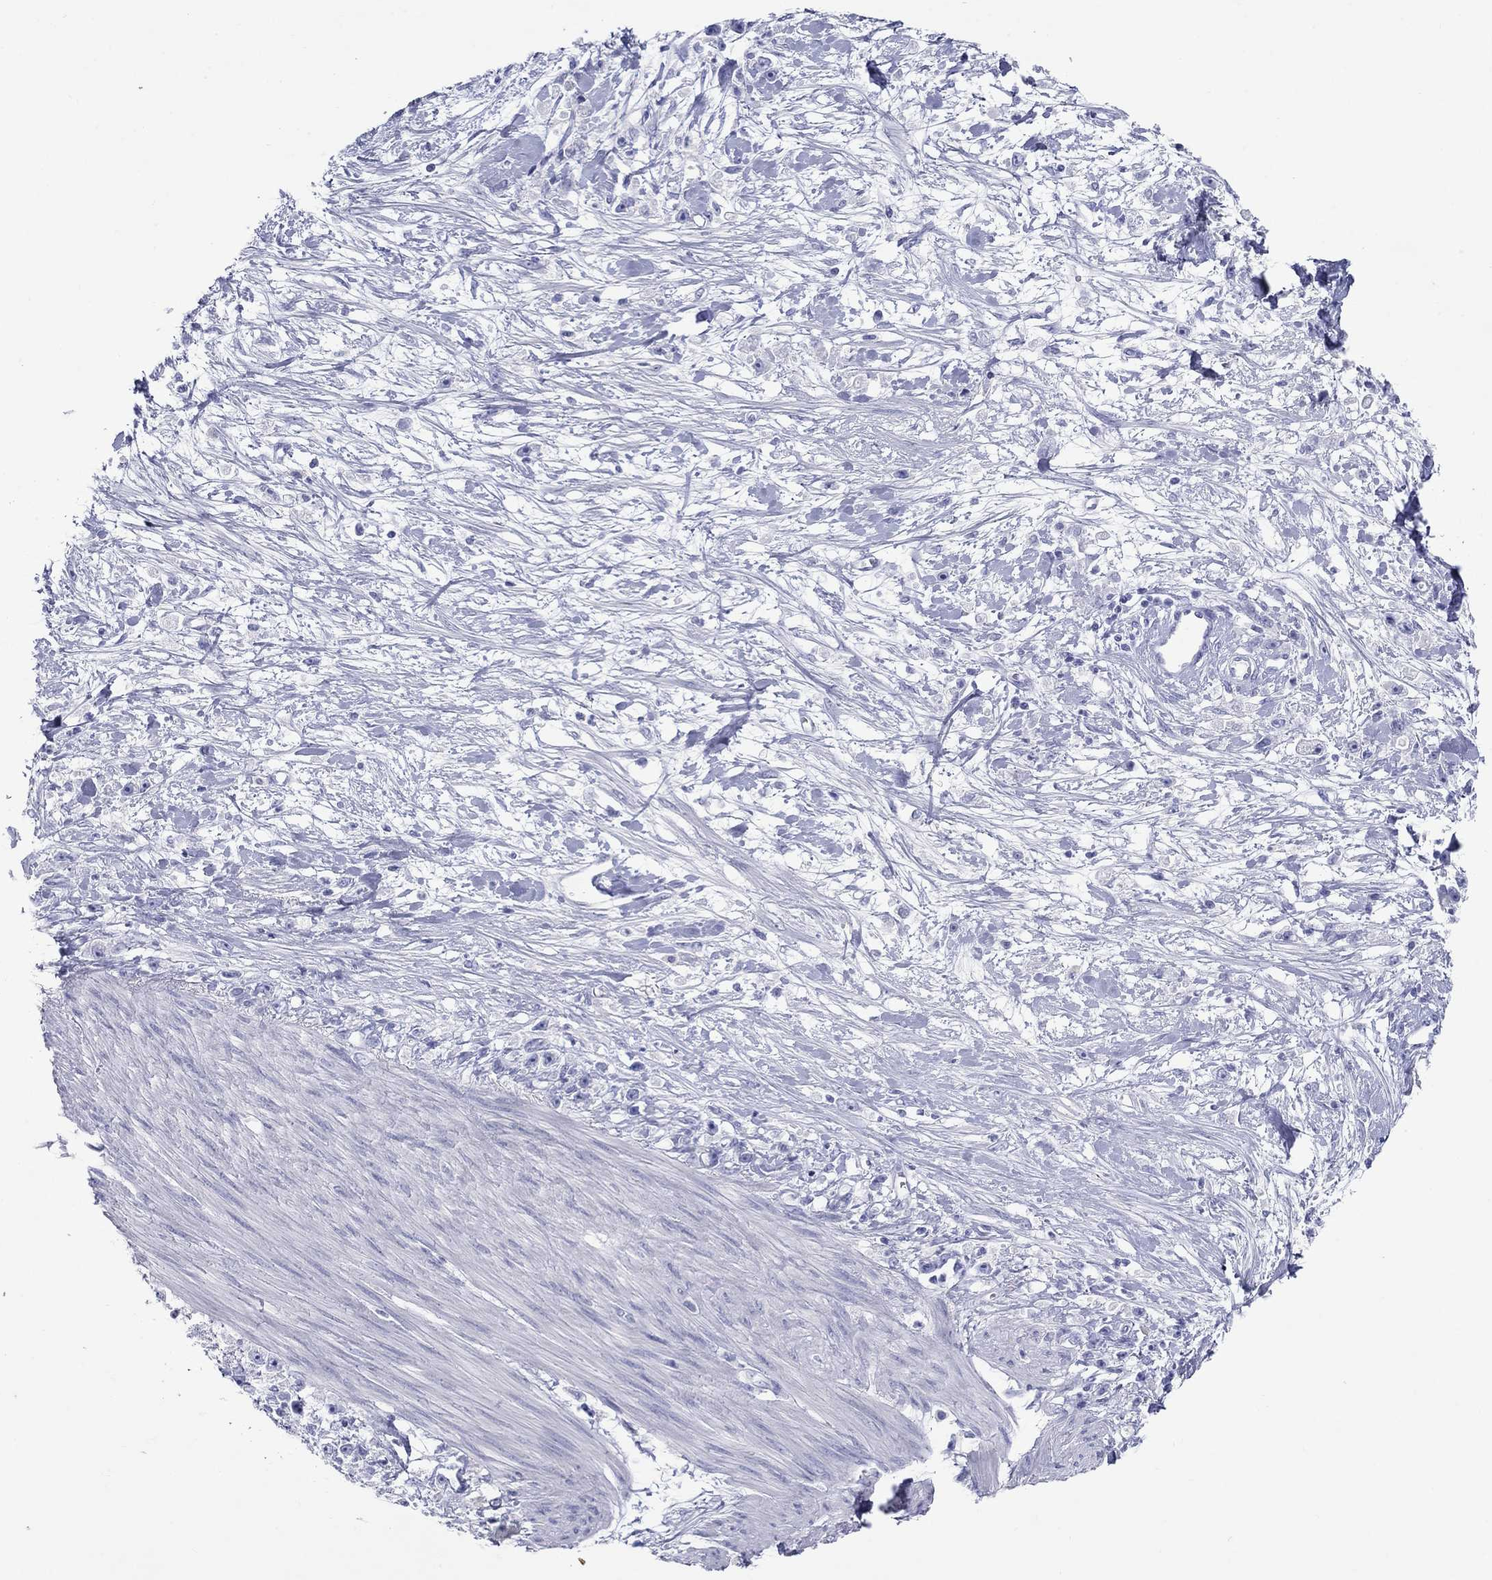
{"staining": {"intensity": "negative", "quantity": "none", "location": "none"}, "tissue": "stomach cancer", "cell_type": "Tumor cells", "image_type": "cancer", "snomed": [{"axis": "morphology", "description": "Adenocarcinoma, NOS"}, {"axis": "topography", "description": "Stomach"}], "caption": "DAB immunohistochemical staining of stomach cancer (adenocarcinoma) reveals no significant positivity in tumor cells.", "gene": "ATP4A", "patient": {"sex": "female", "age": 59}}